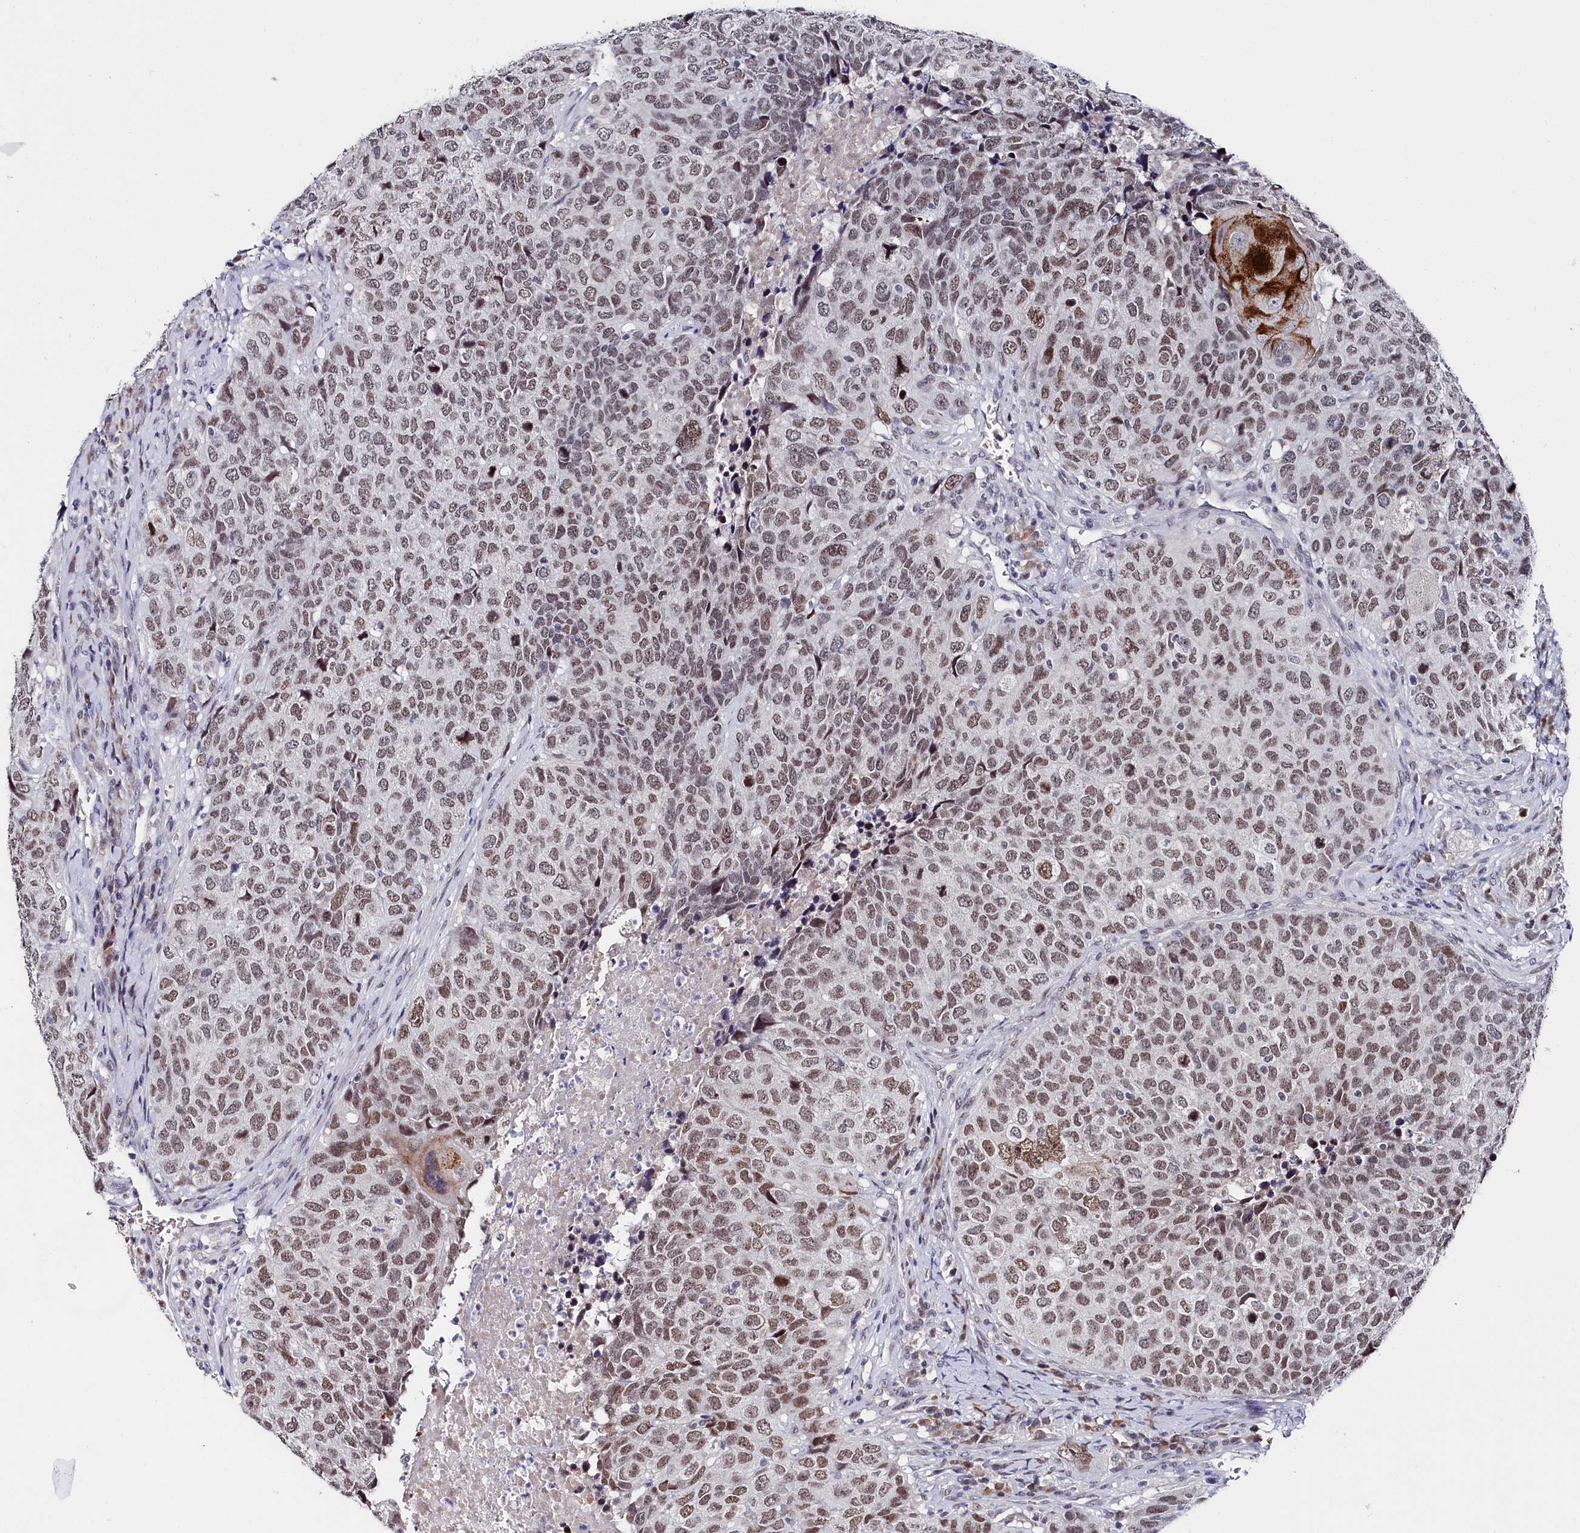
{"staining": {"intensity": "moderate", "quantity": ">75%", "location": "nuclear"}, "tissue": "head and neck cancer", "cell_type": "Tumor cells", "image_type": "cancer", "snomed": [{"axis": "morphology", "description": "Squamous cell carcinoma, NOS"}, {"axis": "topography", "description": "Head-Neck"}], "caption": "High-magnification brightfield microscopy of head and neck squamous cell carcinoma stained with DAB (3,3'-diaminobenzidine) (brown) and counterstained with hematoxylin (blue). tumor cells exhibit moderate nuclear staining is appreciated in about>75% of cells.", "gene": "TIGD4", "patient": {"sex": "male", "age": 66}}